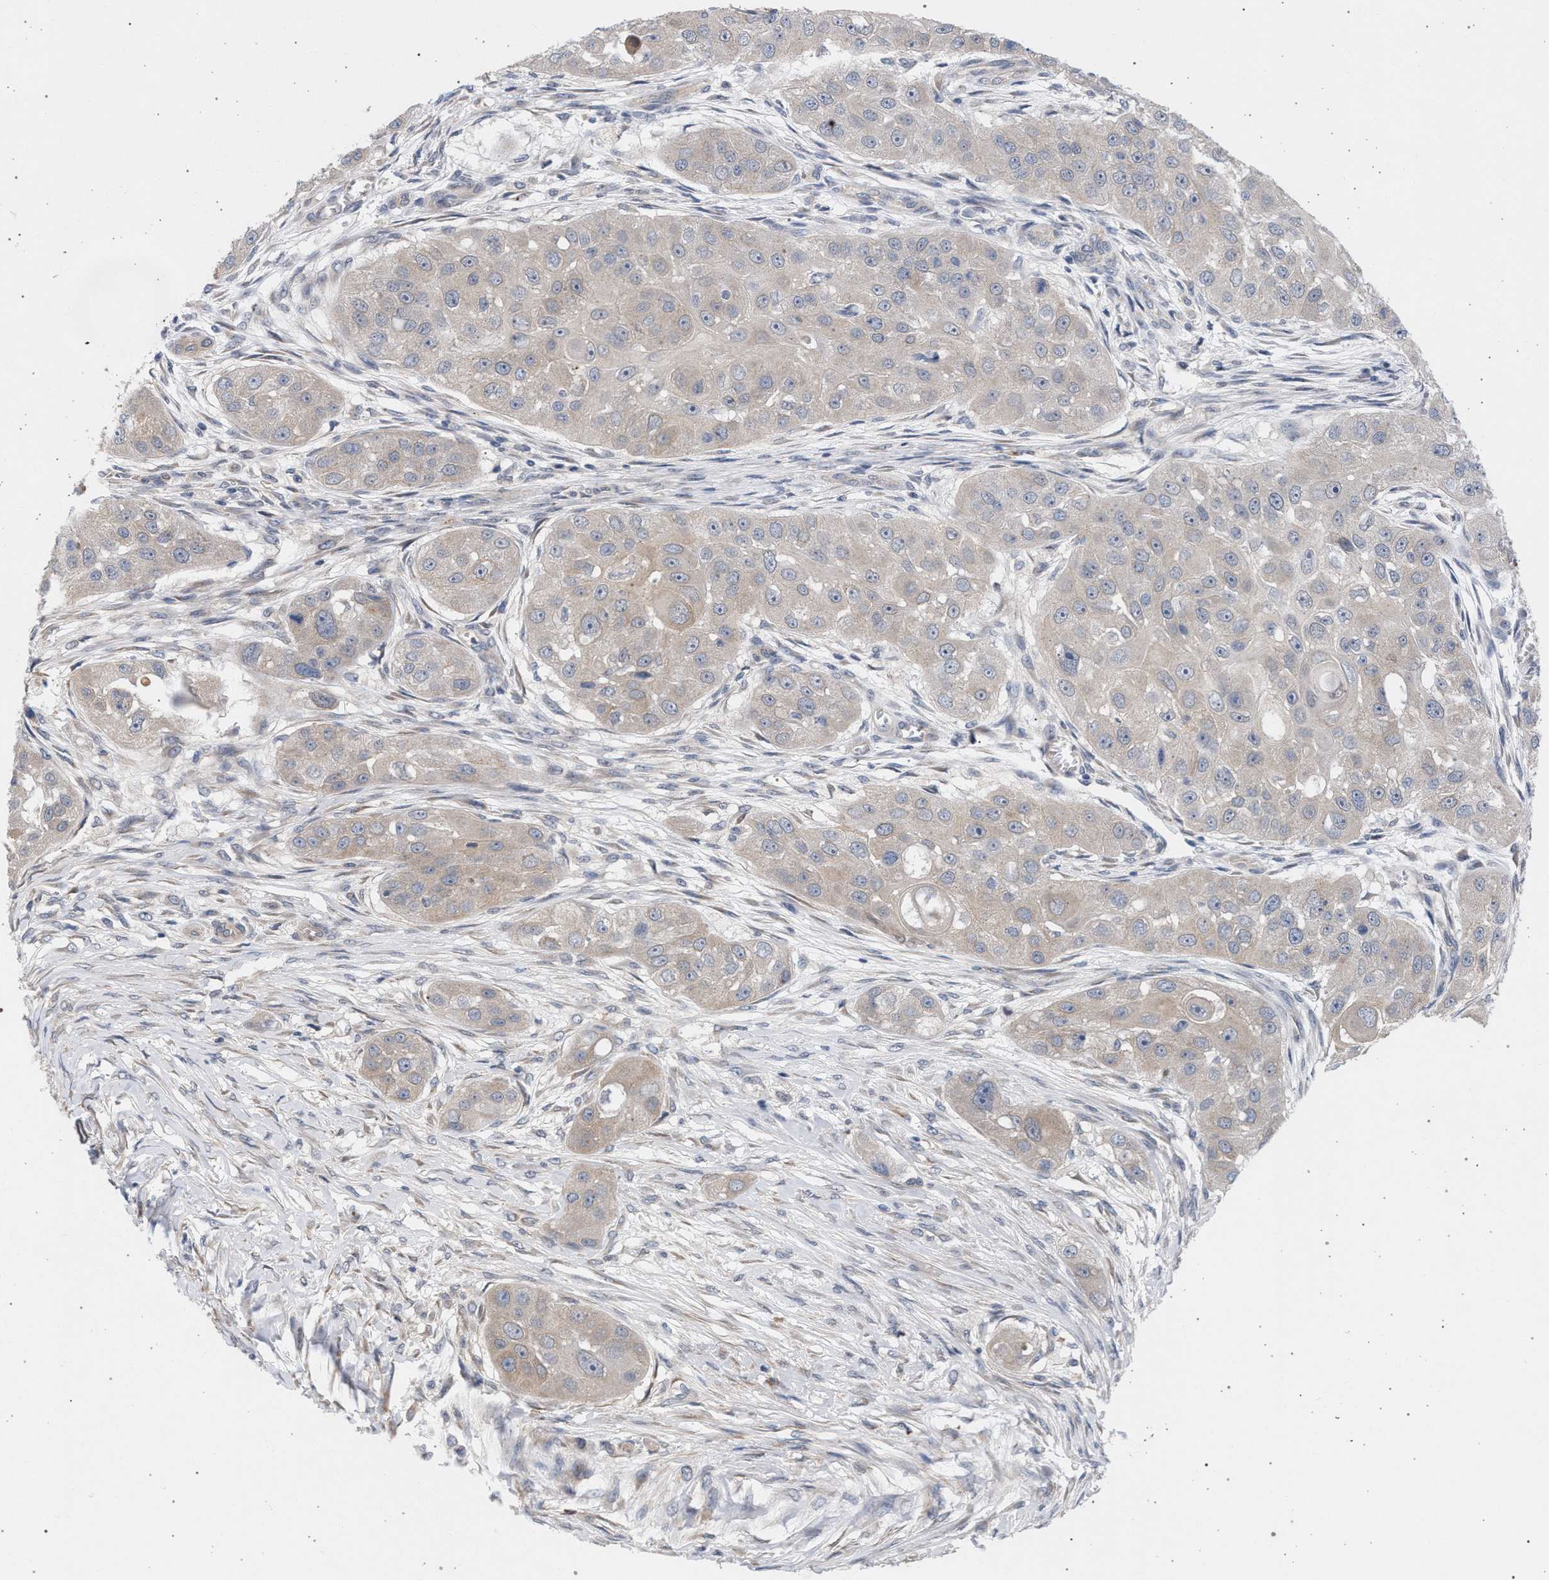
{"staining": {"intensity": "negative", "quantity": "none", "location": "none"}, "tissue": "head and neck cancer", "cell_type": "Tumor cells", "image_type": "cancer", "snomed": [{"axis": "morphology", "description": "Normal tissue, NOS"}, {"axis": "morphology", "description": "Squamous cell carcinoma, NOS"}, {"axis": "topography", "description": "Skeletal muscle"}, {"axis": "topography", "description": "Head-Neck"}], "caption": "A high-resolution micrograph shows immunohistochemistry (IHC) staining of head and neck cancer, which displays no significant staining in tumor cells.", "gene": "ARPC5L", "patient": {"sex": "male", "age": 51}}